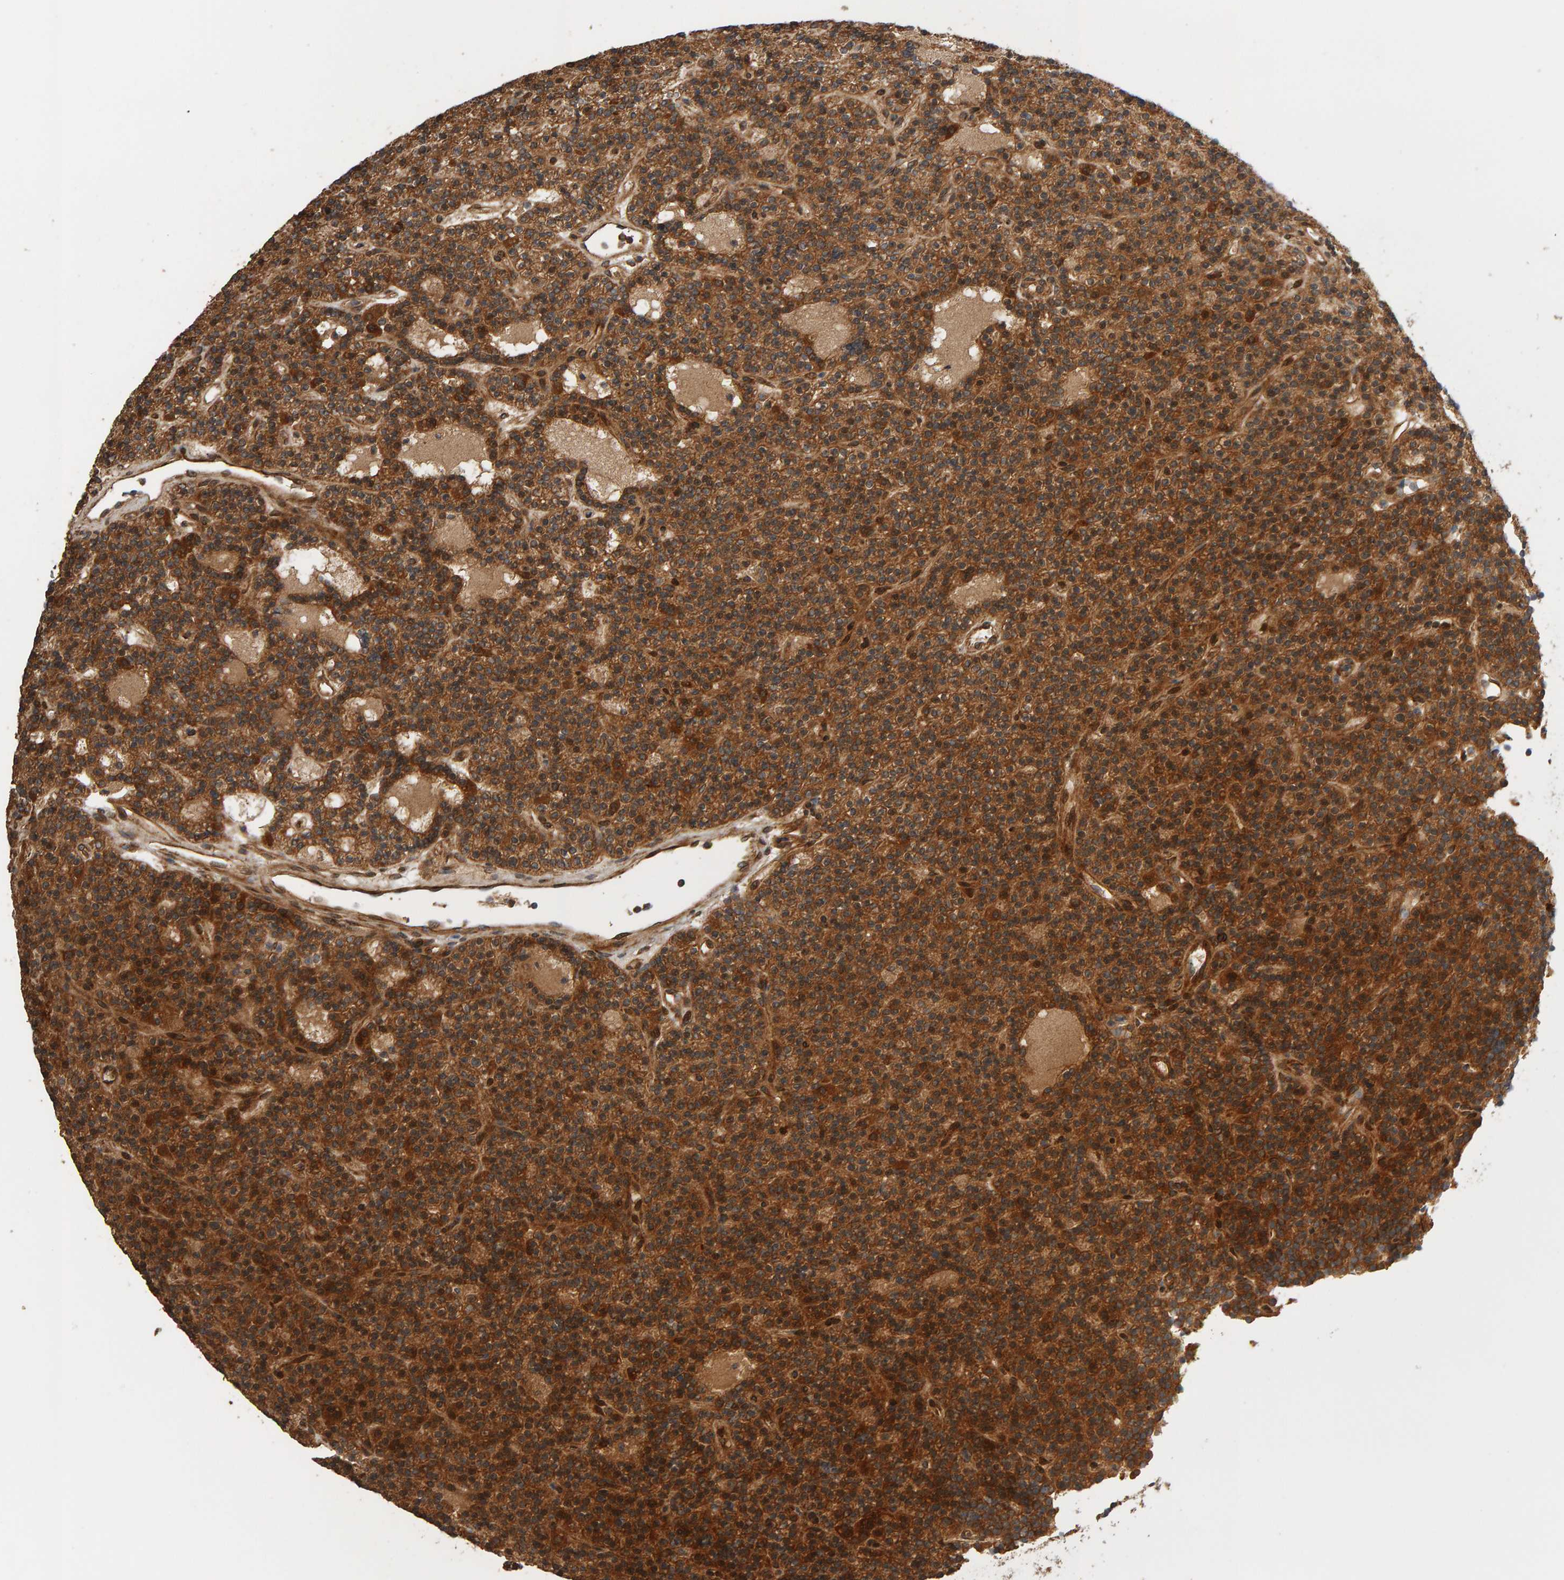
{"staining": {"intensity": "moderate", "quantity": ">75%", "location": "cytoplasmic/membranous"}, "tissue": "parathyroid gland", "cell_type": "Glandular cells", "image_type": "normal", "snomed": [{"axis": "morphology", "description": "Normal tissue, NOS"}, {"axis": "topography", "description": "Parathyroid gland"}], "caption": "This is an image of IHC staining of normal parathyroid gland, which shows moderate expression in the cytoplasmic/membranous of glandular cells.", "gene": "ZFAND1", "patient": {"sex": "male", "age": 75}}